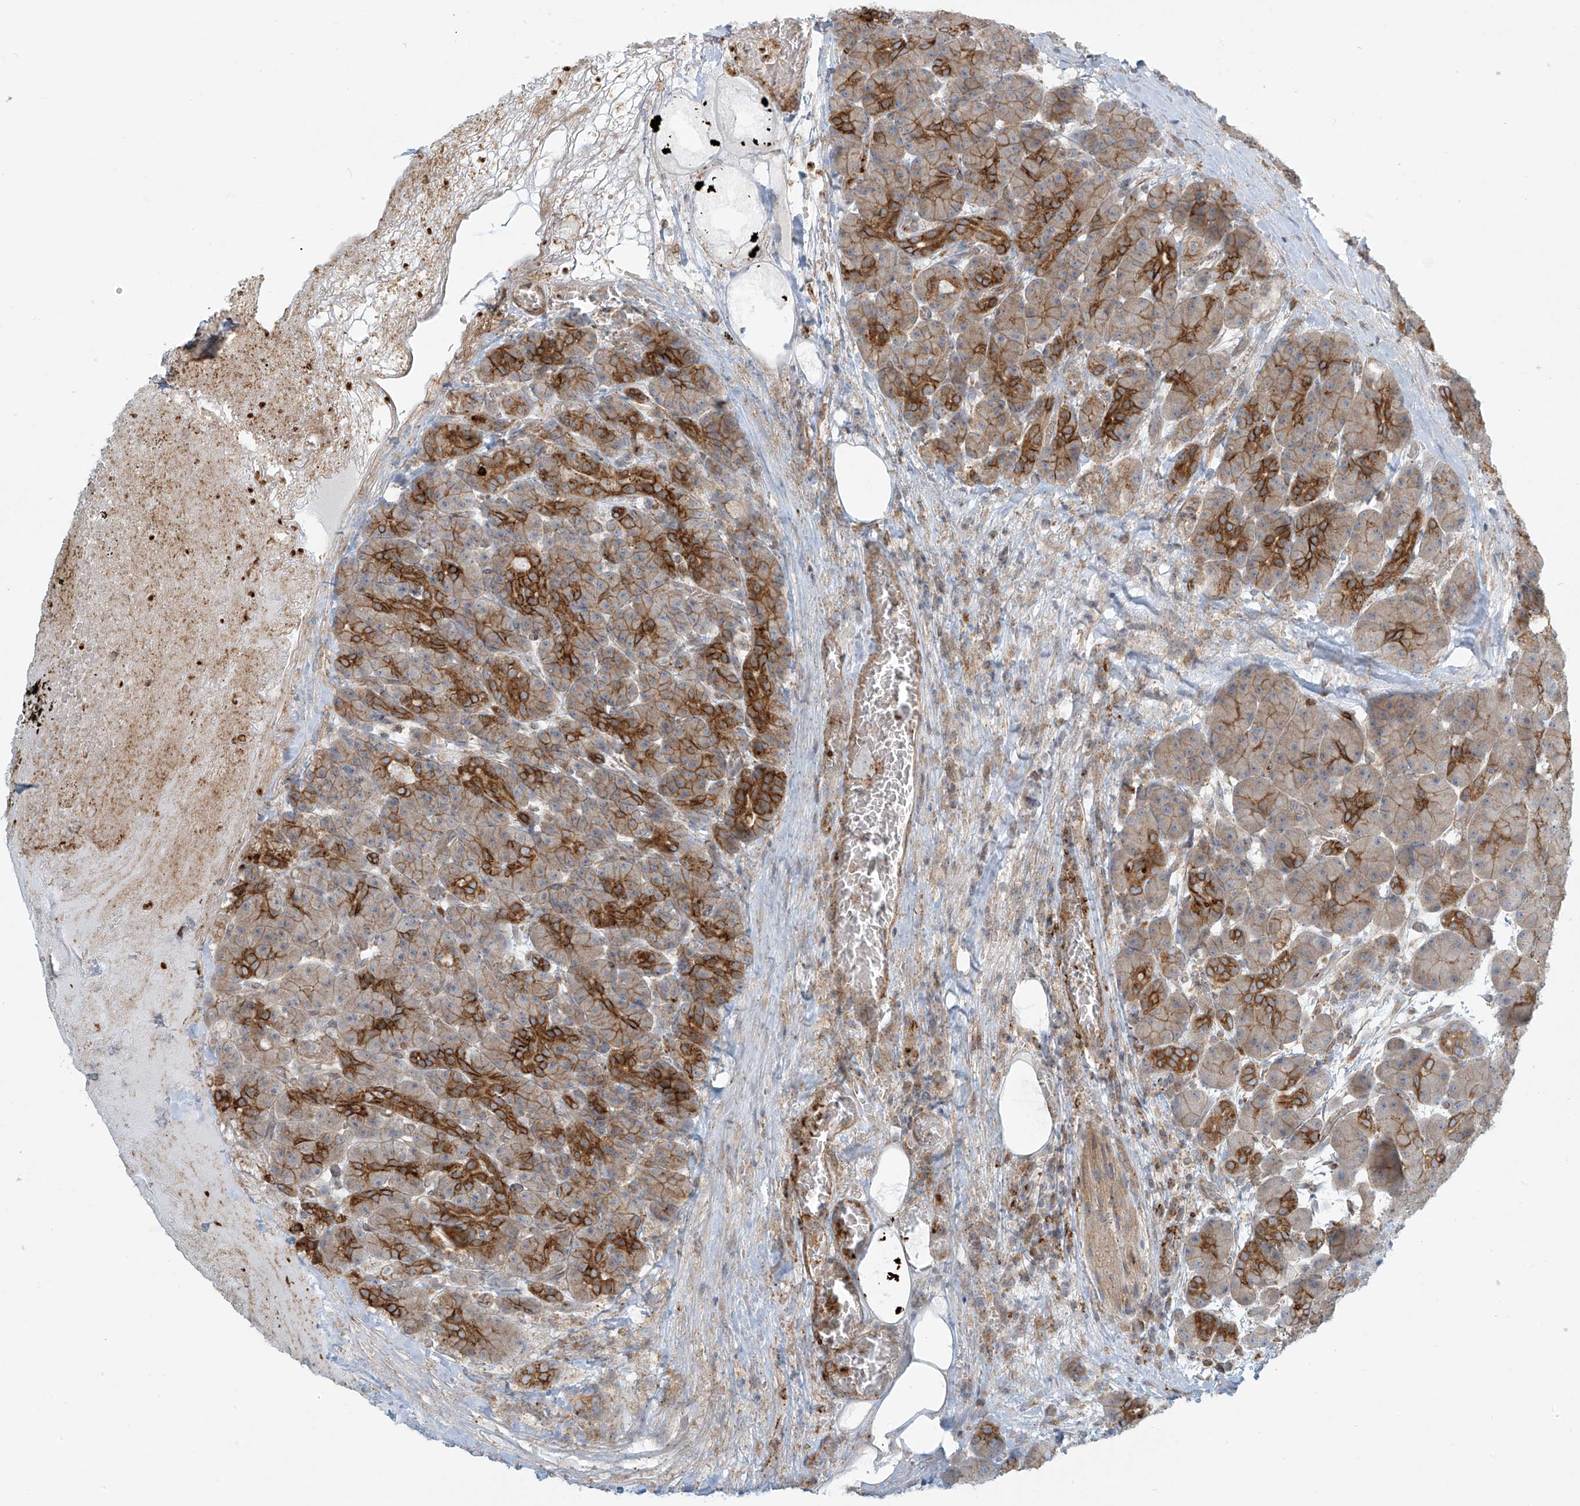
{"staining": {"intensity": "moderate", "quantity": ">75%", "location": "cytoplasmic/membranous"}, "tissue": "pancreas", "cell_type": "Exocrine glandular cells", "image_type": "normal", "snomed": [{"axis": "morphology", "description": "Normal tissue, NOS"}, {"axis": "topography", "description": "Pancreas"}], "caption": "IHC of normal human pancreas reveals medium levels of moderate cytoplasmic/membranous expression in approximately >75% of exocrine glandular cells.", "gene": "LZTS3", "patient": {"sex": "male", "age": 63}}